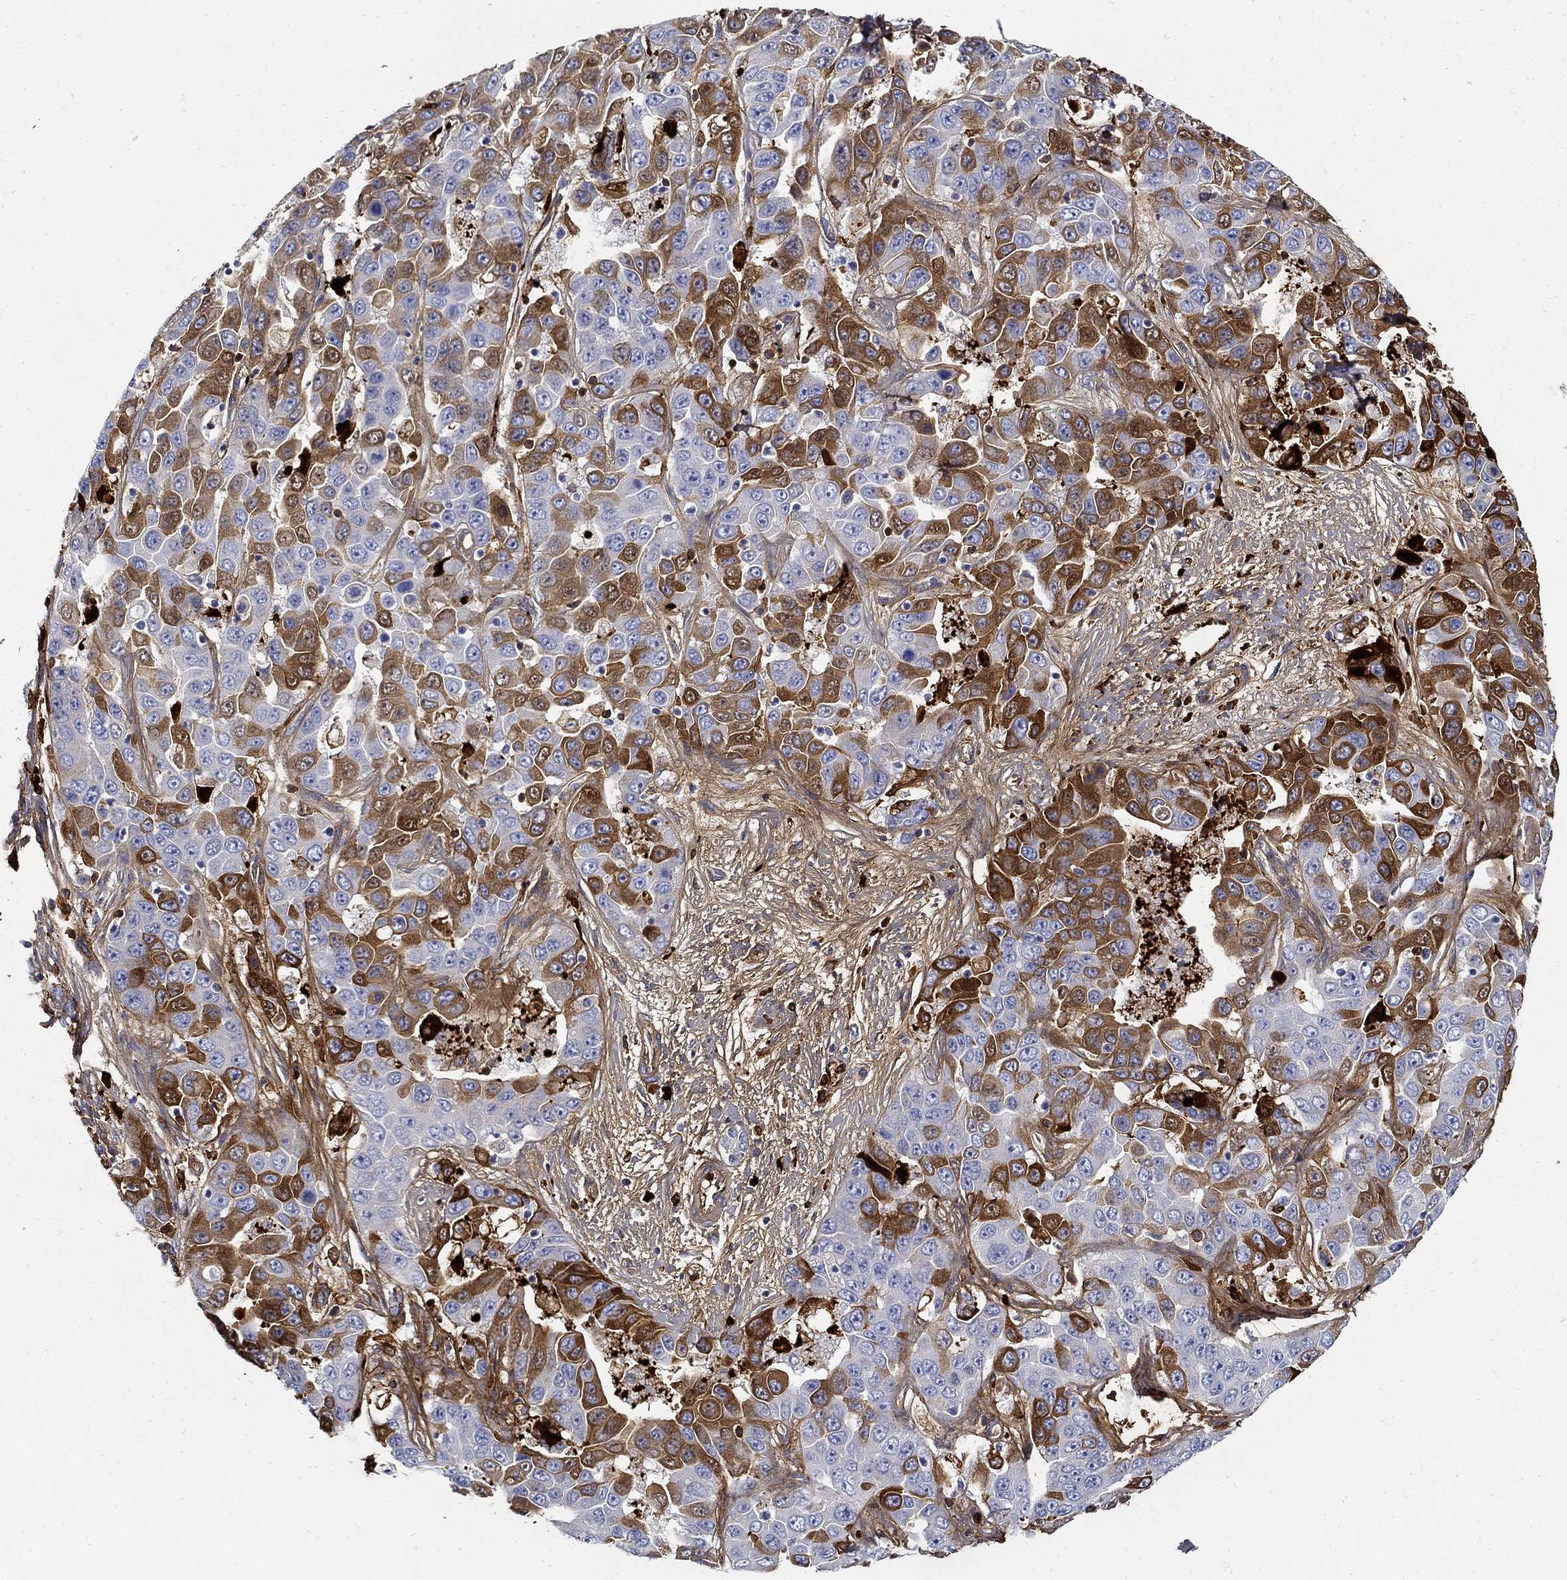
{"staining": {"intensity": "strong", "quantity": "25%-75%", "location": "cytoplasmic/membranous"}, "tissue": "liver cancer", "cell_type": "Tumor cells", "image_type": "cancer", "snomed": [{"axis": "morphology", "description": "Cholangiocarcinoma"}, {"axis": "topography", "description": "Liver"}], "caption": "The micrograph shows staining of liver cancer (cholangiocarcinoma), revealing strong cytoplasmic/membranous protein staining (brown color) within tumor cells. The protein is stained brown, and the nuclei are stained in blue (DAB IHC with brightfield microscopy, high magnification).", "gene": "TGFBI", "patient": {"sex": "female", "age": 52}}